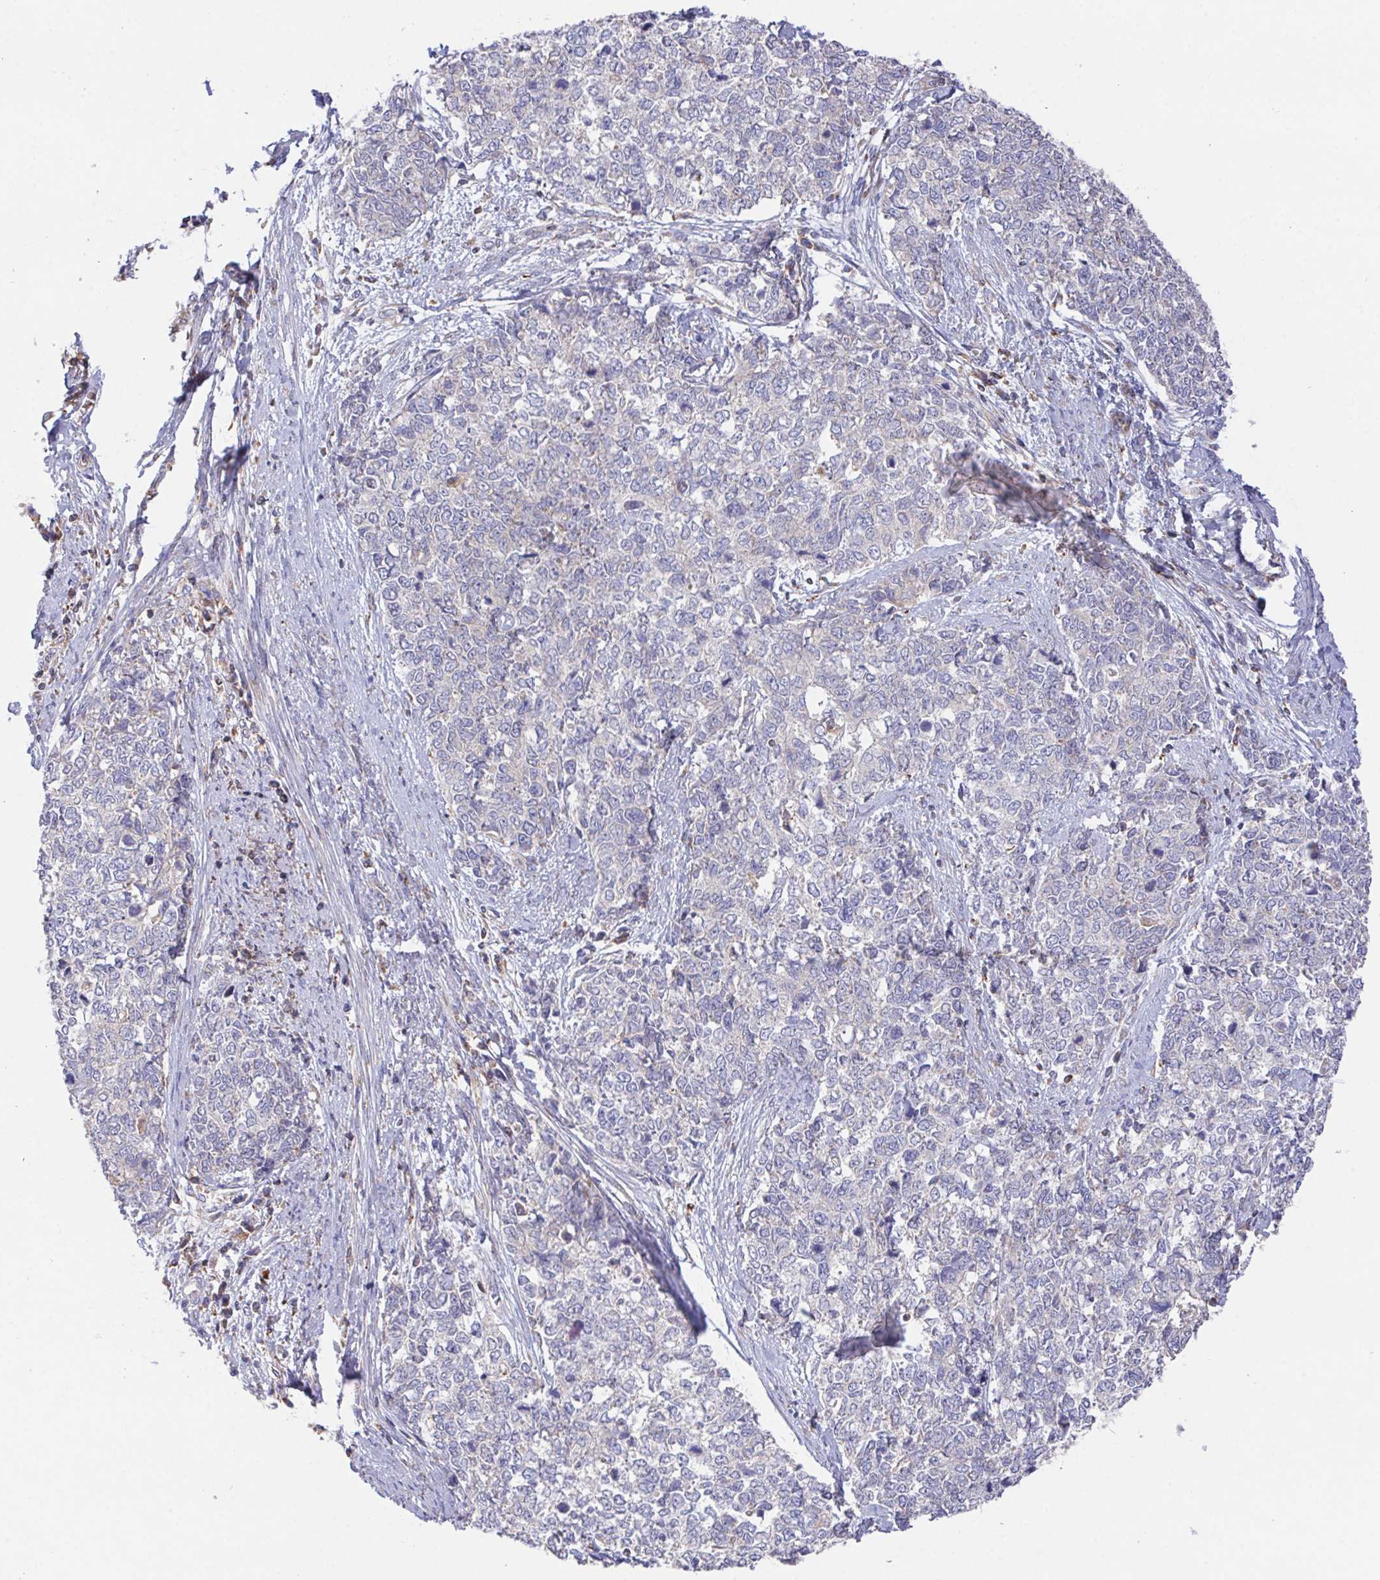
{"staining": {"intensity": "negative", "quantity": "none", "location": "none"}, "tissue": "cervical cancer", "cell_type": "Tumor cells", "image_type": "cancer", "snomed": [{"axis": "morphology", "description": "Adenocarcinoma, NOS"}, {"axis": "topography", "description": "Cervix"}], "caption": "Immunohistochemistry histopathology image of human adenocarcinoma (cervical) stained for a protein (brown), which exhibits no positivity in tumor cells.", "gene": "FAM241A", "patient": {"sex": "female", "age": 63}}